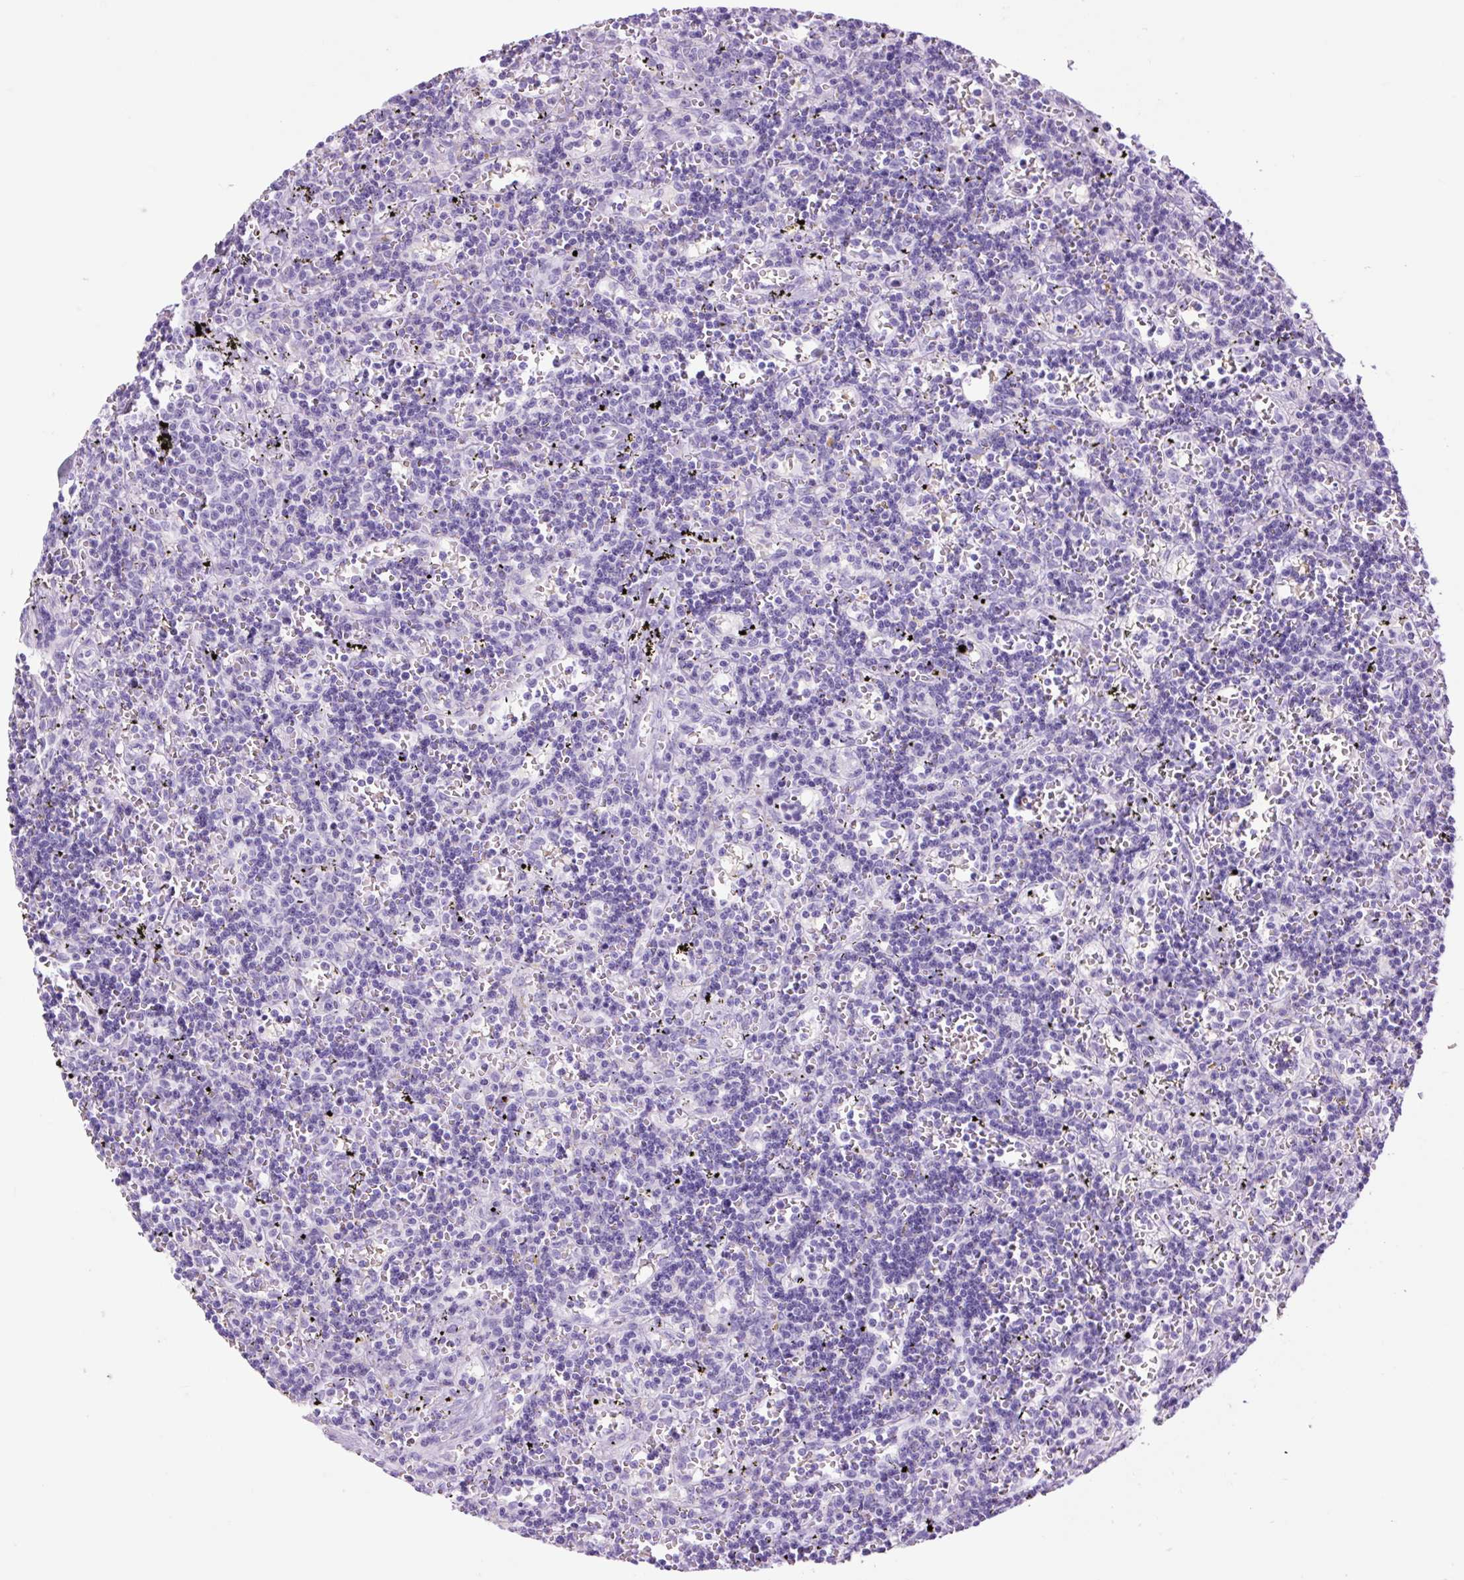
{"staining": {"intensity": "negative", "quantity": "none", "location": "none"}, "tissue": "lymphoma", "cell_type": "Tumor cells", "image_type": "cancer", "snomed": [{"axis": "morphology", "description": "Malignant lymphoma, non-Hodgkin's type, Low grade"}, {"axis": "topography", "description": "Spleen"}], "caption": "IHC micrograph of human lymphoma stained for a protein (brown), which demonstrates no staining in tumor cells. Nuclei are stained in blue.", "gene": "TFF2", "patient": {"sex": "male", "age": 60}}